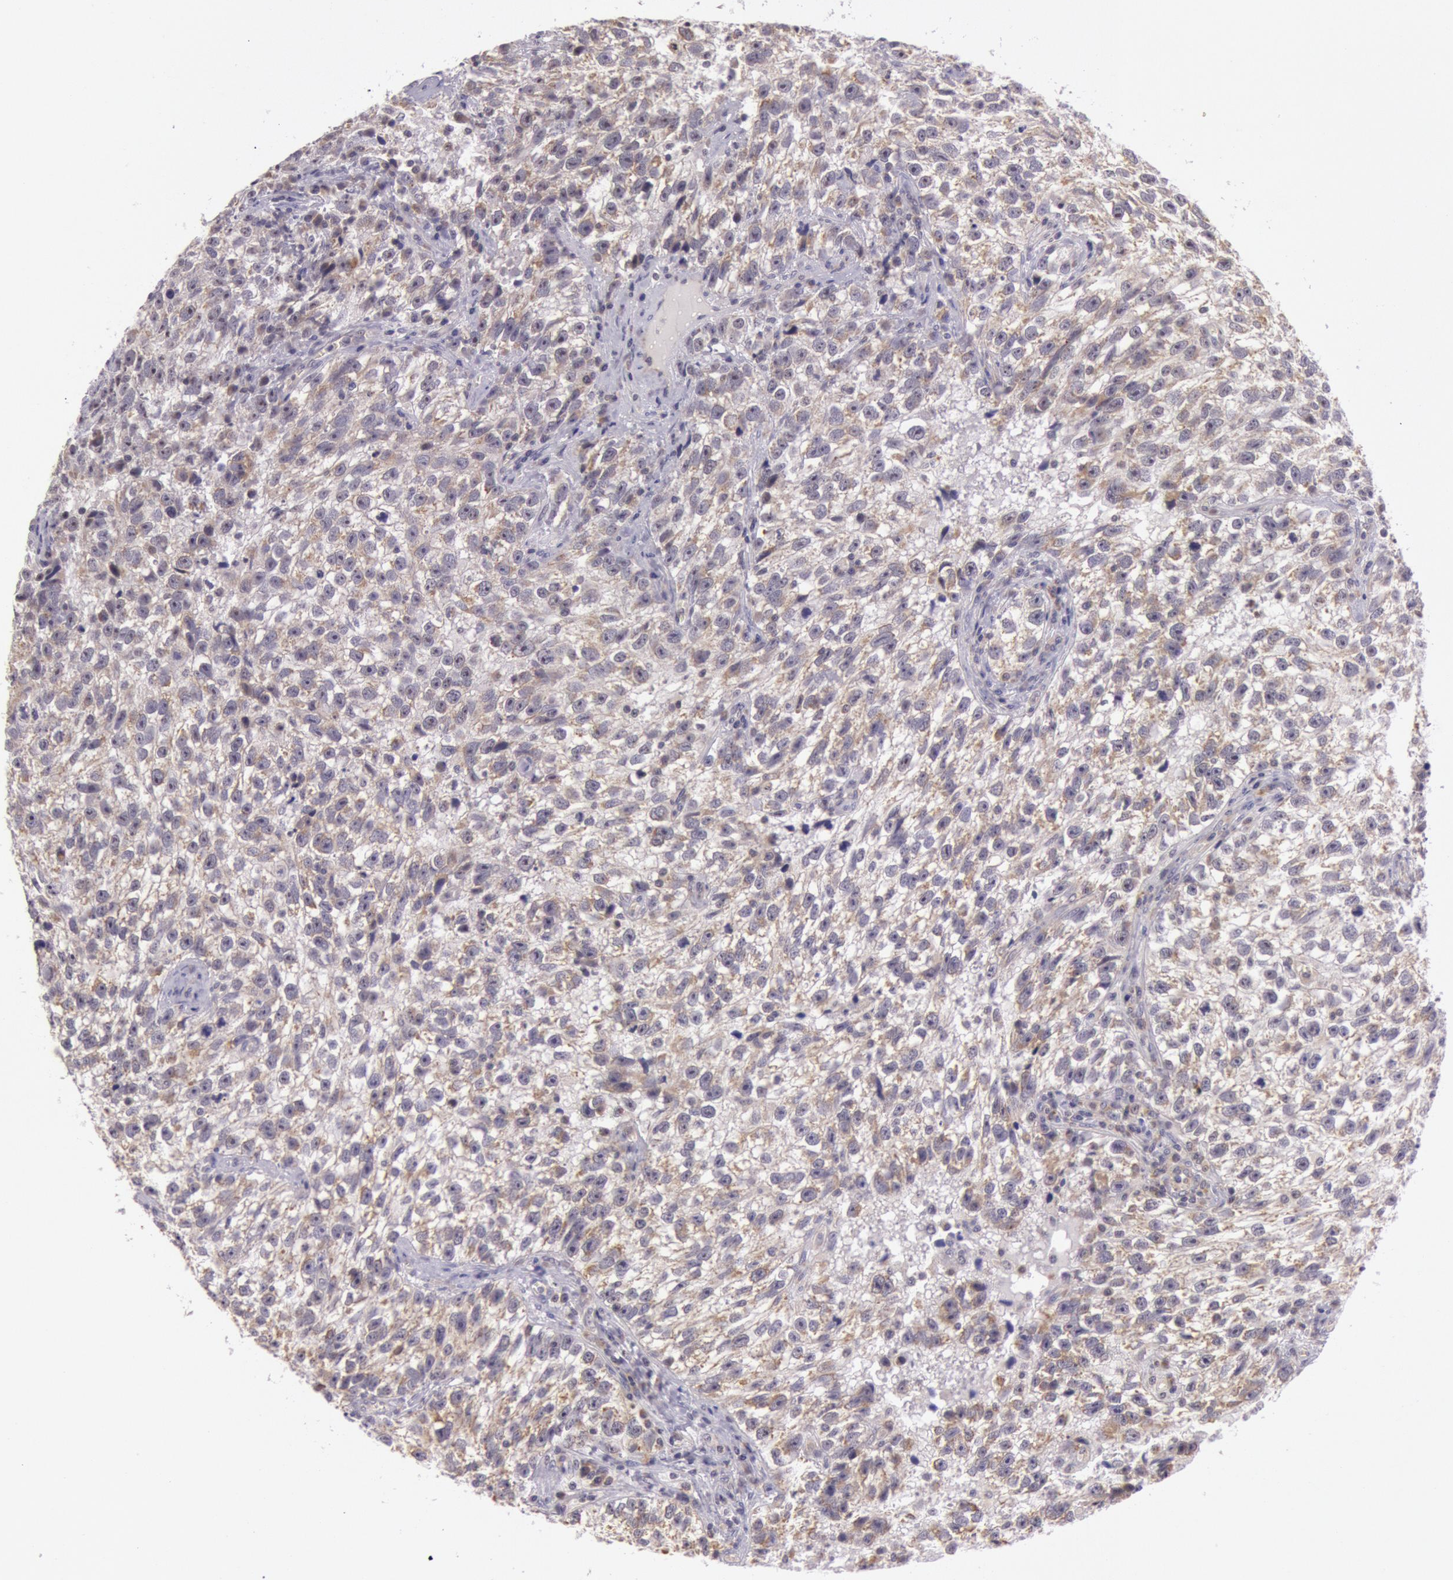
{"staining": {"intensity": "moderate", "quantity": ">75%", "location": "cytoplasmic/membranous"}, "tissue": "testis cancer", "cell_type": "Tumor cells", "image_type": "cancer", "snomed": [{"axis": "morphology", "description": "Seminoma, NOS"}, {"axis": "topography", "description": "Testis"}], "caption": "Human seminoma (testis) stained for a protein (brown) exhibits moderate cytoplasmic/membranous positive staining in about >75% of tumor cells.", "gene": "CDK16", "patient": {"sex": "male", "age": 38}}